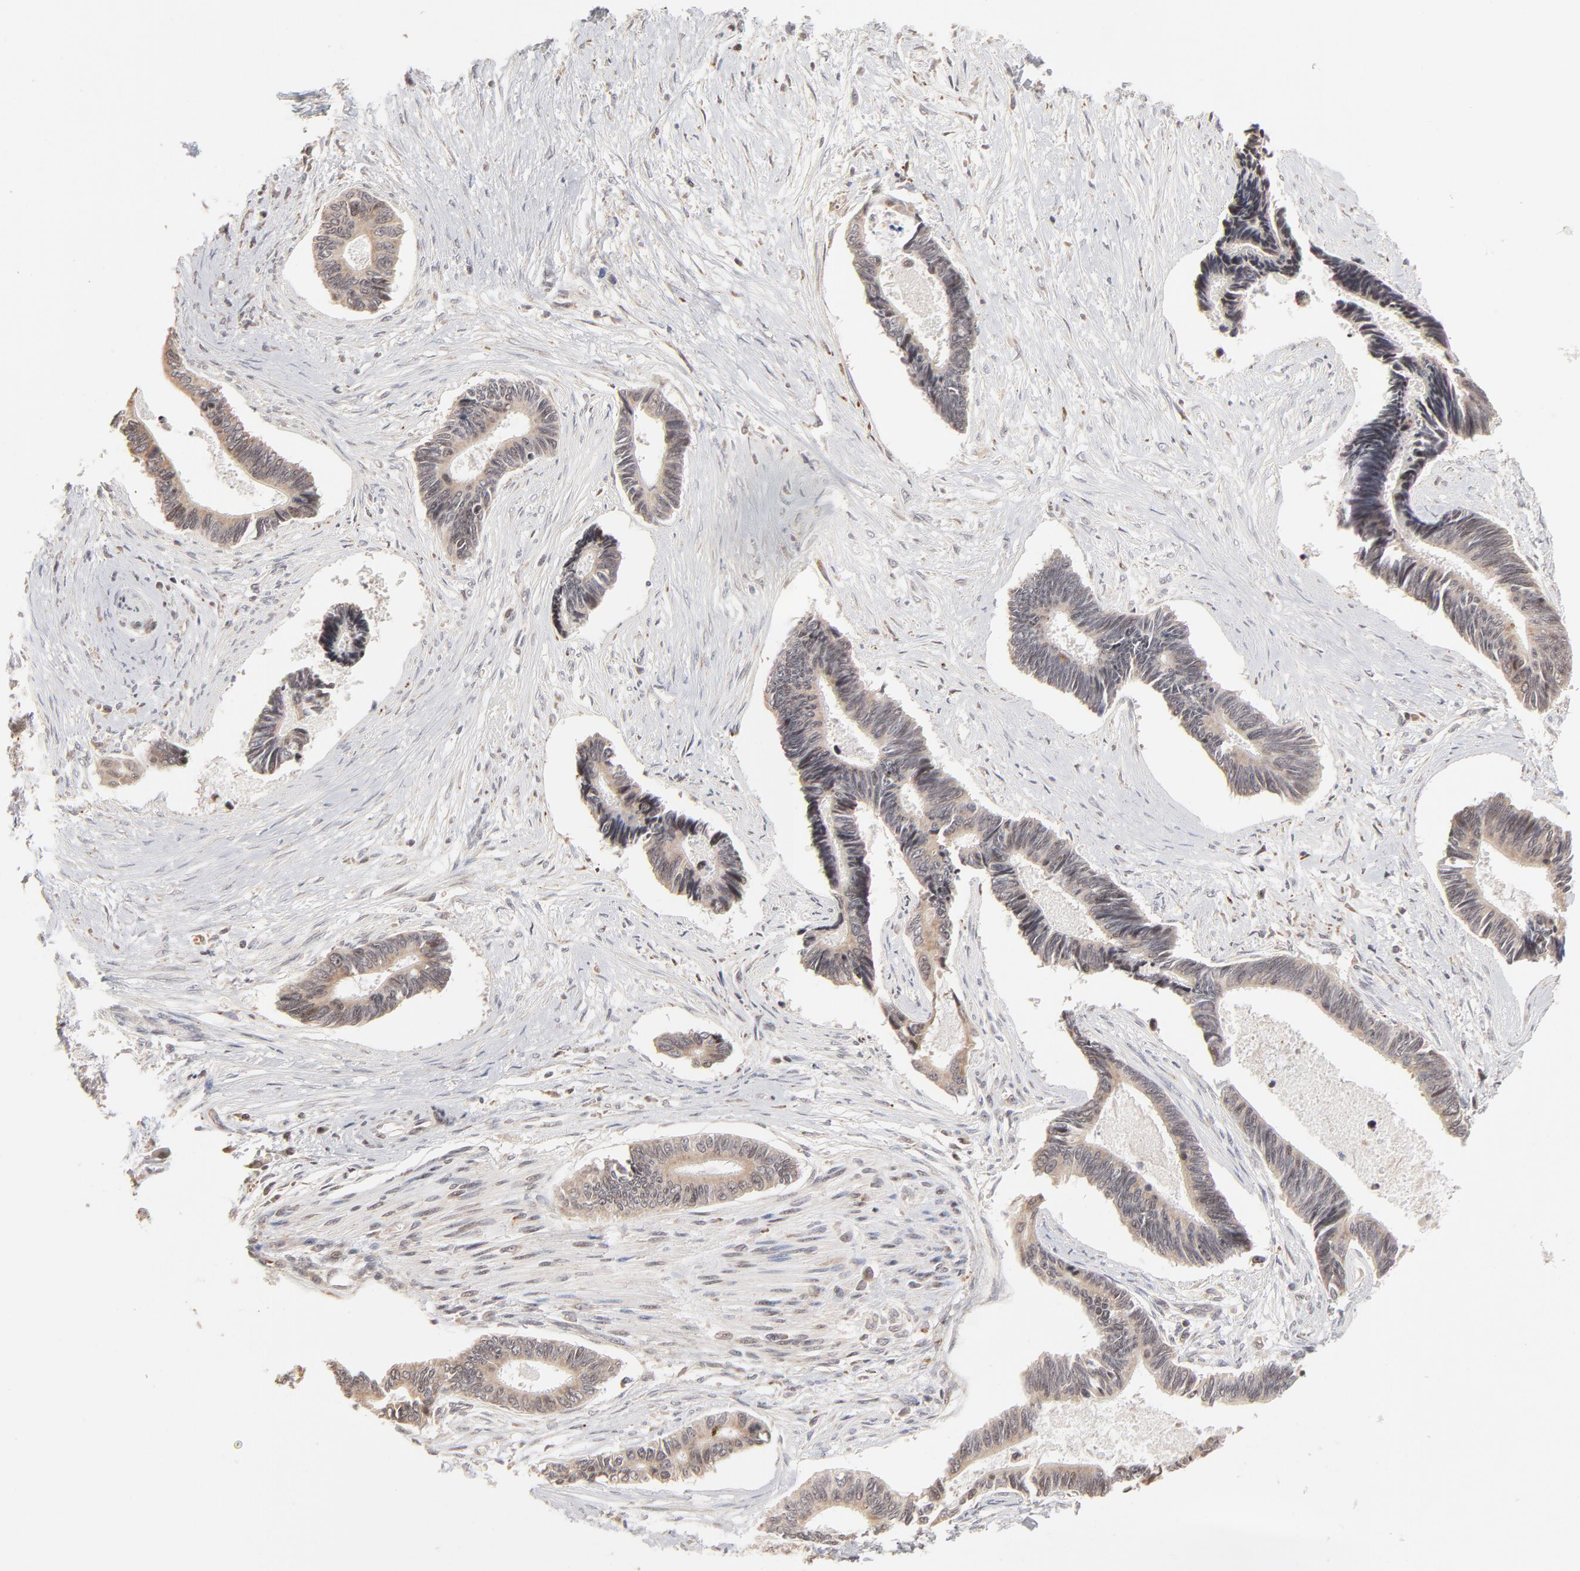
{"staining": {"intensity": "weak", "quantity": ">75%", "location": "cytoplasmic/membranous"}, "tissue": "pancreatic cancer", "cell_type": "Tumor cells", "image_type": "cancer", "snomed": [{"axis": "morphology", "description": "Adenocarcinoma, NOS"}, {"axis": "topography", "description": "Pancreas"}], "caption": "An image showing weak cytoplasmic/membranous staining in approximately >75% of tumor cells in adenocarcinoma (pancreatic), as visualized by brown immunohistochemical staining.", "gene": "ARIH1", "patient": {"sex": "female", "age": 70}}